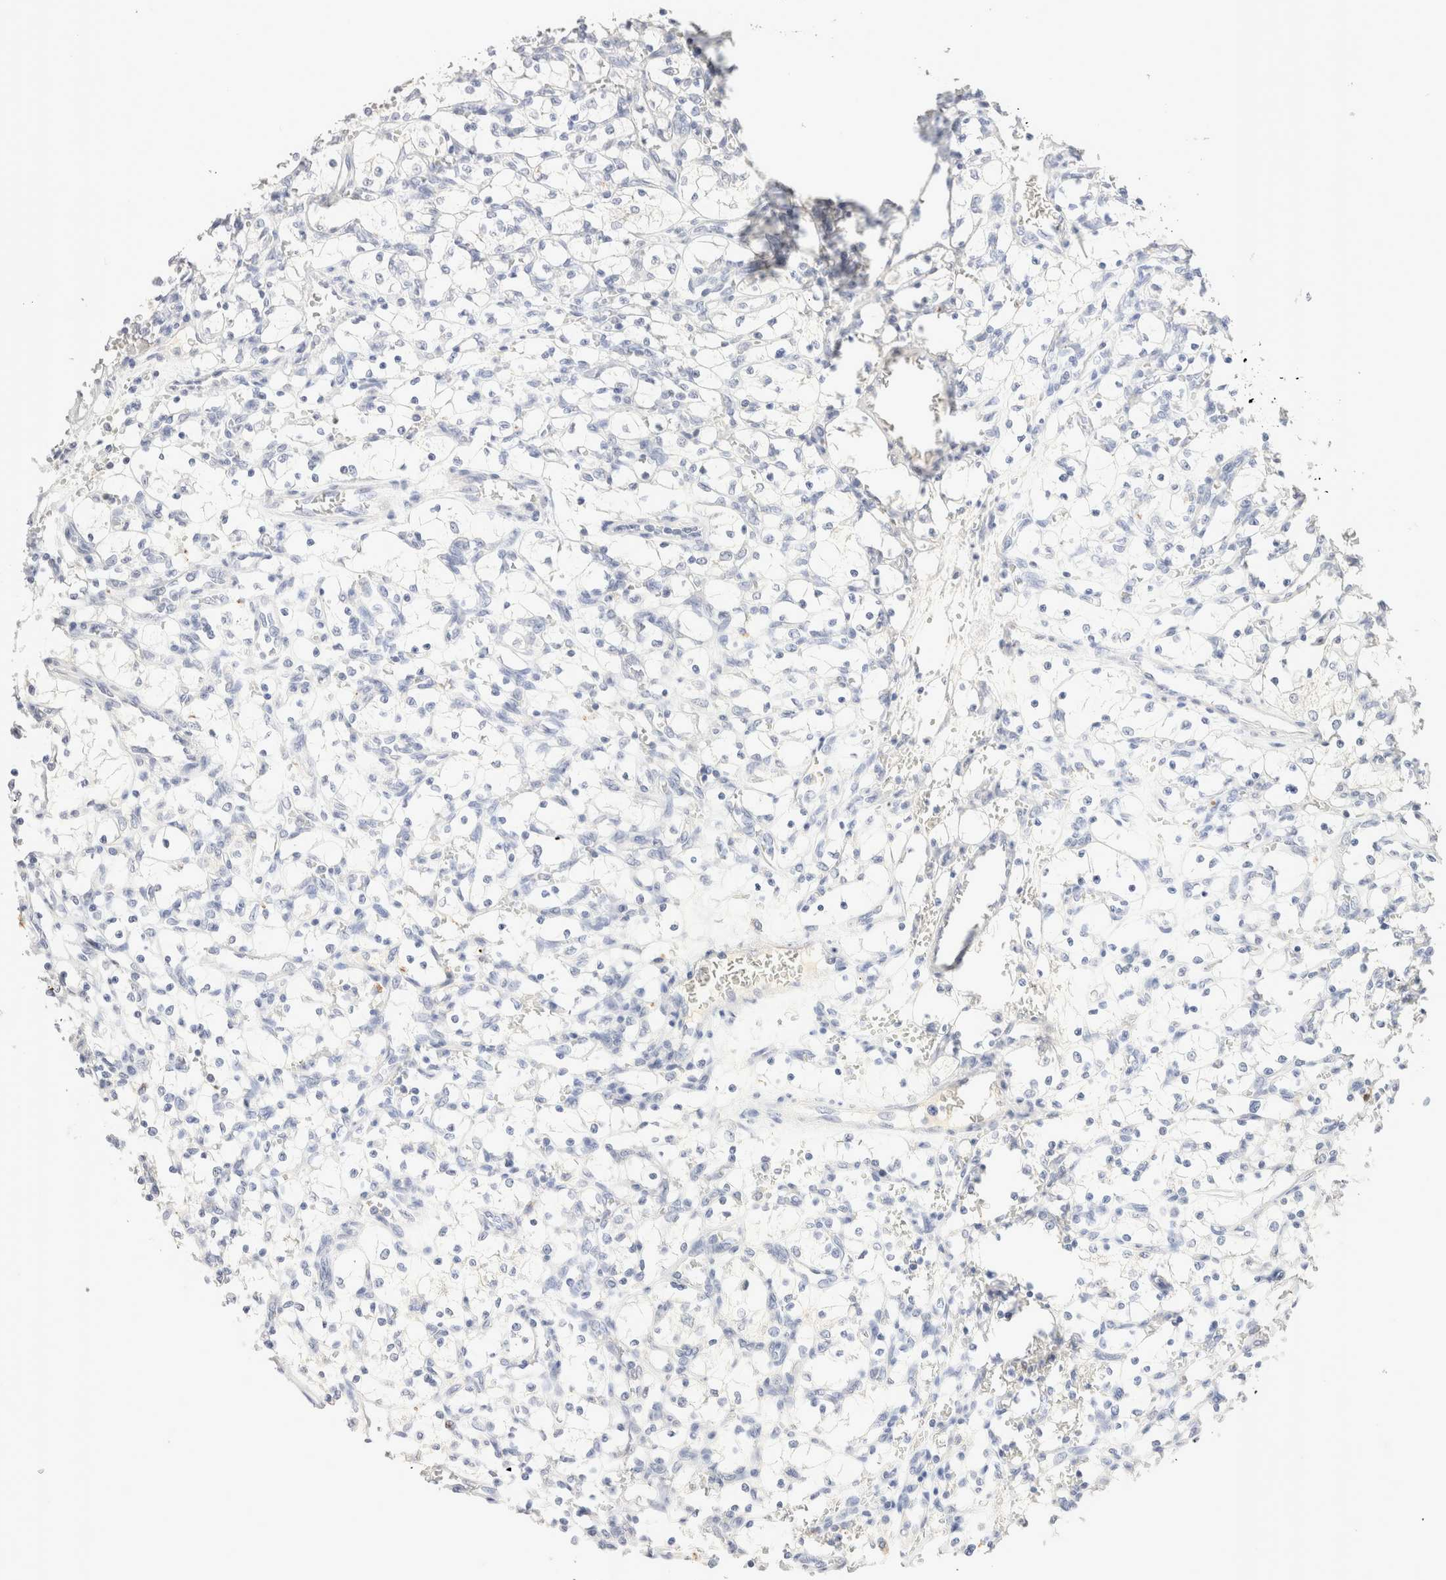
{"staining": {"intensity": "negative", "quantity": "none", "location": "none"}, "tissue": "renal cancer", "cell_type": "Tumor cells", "image_type": "cancer", "snomed": [{"axis": "morphology", "description": "Adenocarcinoma, NOS"}, {"axis": "topography", "description": "Kidney"}], "caption": "Immunohistochemical staining of human renal cancer (adenocarcinoma) exhibits no significant expression in tumor cells.", "gene": "EPCAM", "patient": {"sex": "female", "age": 69}}